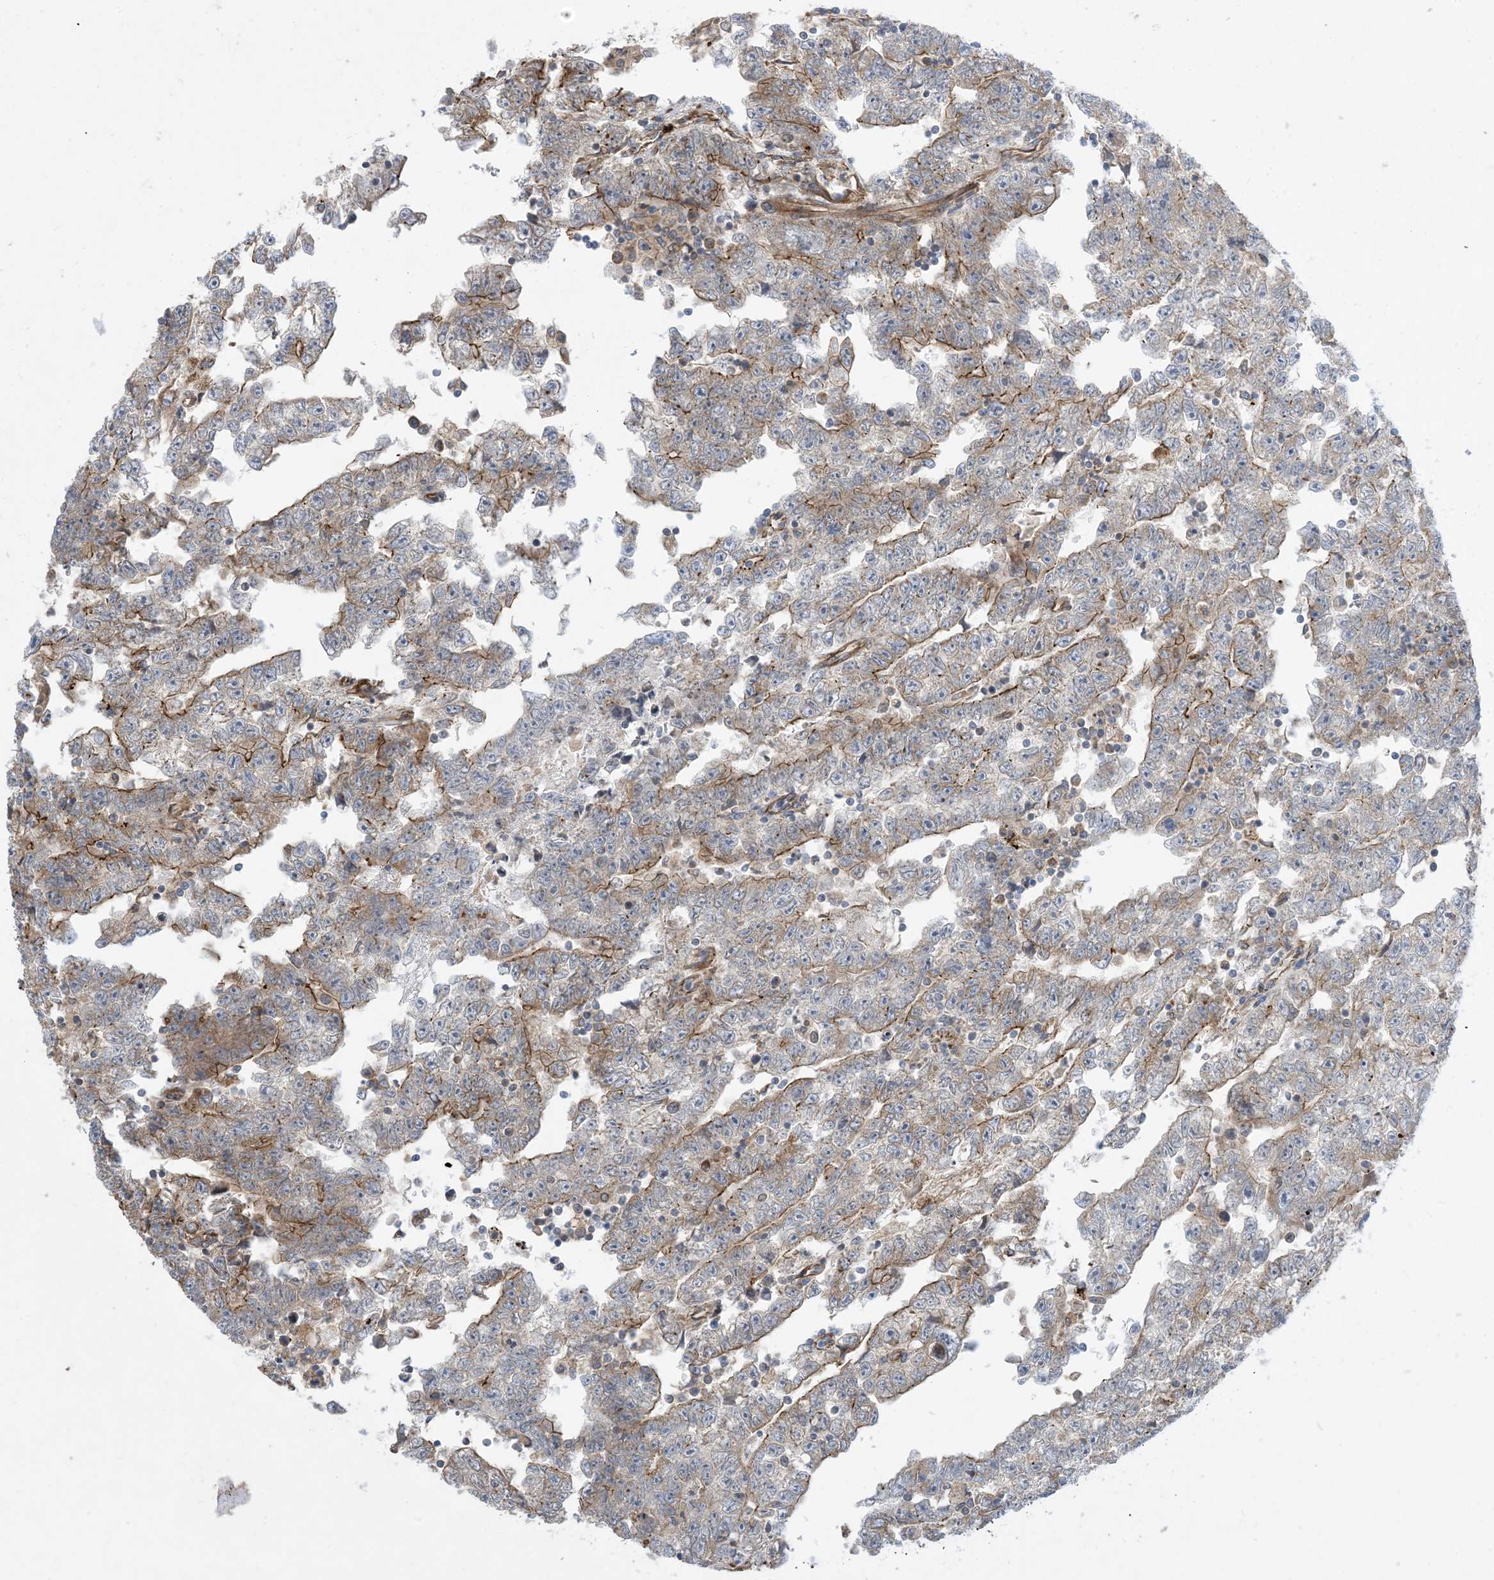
{"staining": {"intensity": "moderate", "quantity": "<25%", "location": "cytoplasmic/membranous"}, "tissue": "testis cancer", "cell_type": "Tumor cells", "image_type": "cancer", "snomed": [{"axis": "morphology", "description": "Carcinoma, Embryonal, NOS"}, {"axis": "topography", "description": "Testis"}], "caption": "This histopathology image reveals testis embryonal carcinoma stained with immunohistochemistry (IHC) to label a protein in brown. The cytoplasmic/membranous of tumor cells show moderate positivity for the protein. Nuclei are counter-stained blue.", "gene": "OTOP1", "patient": {"sex": "male", "age": 25}}